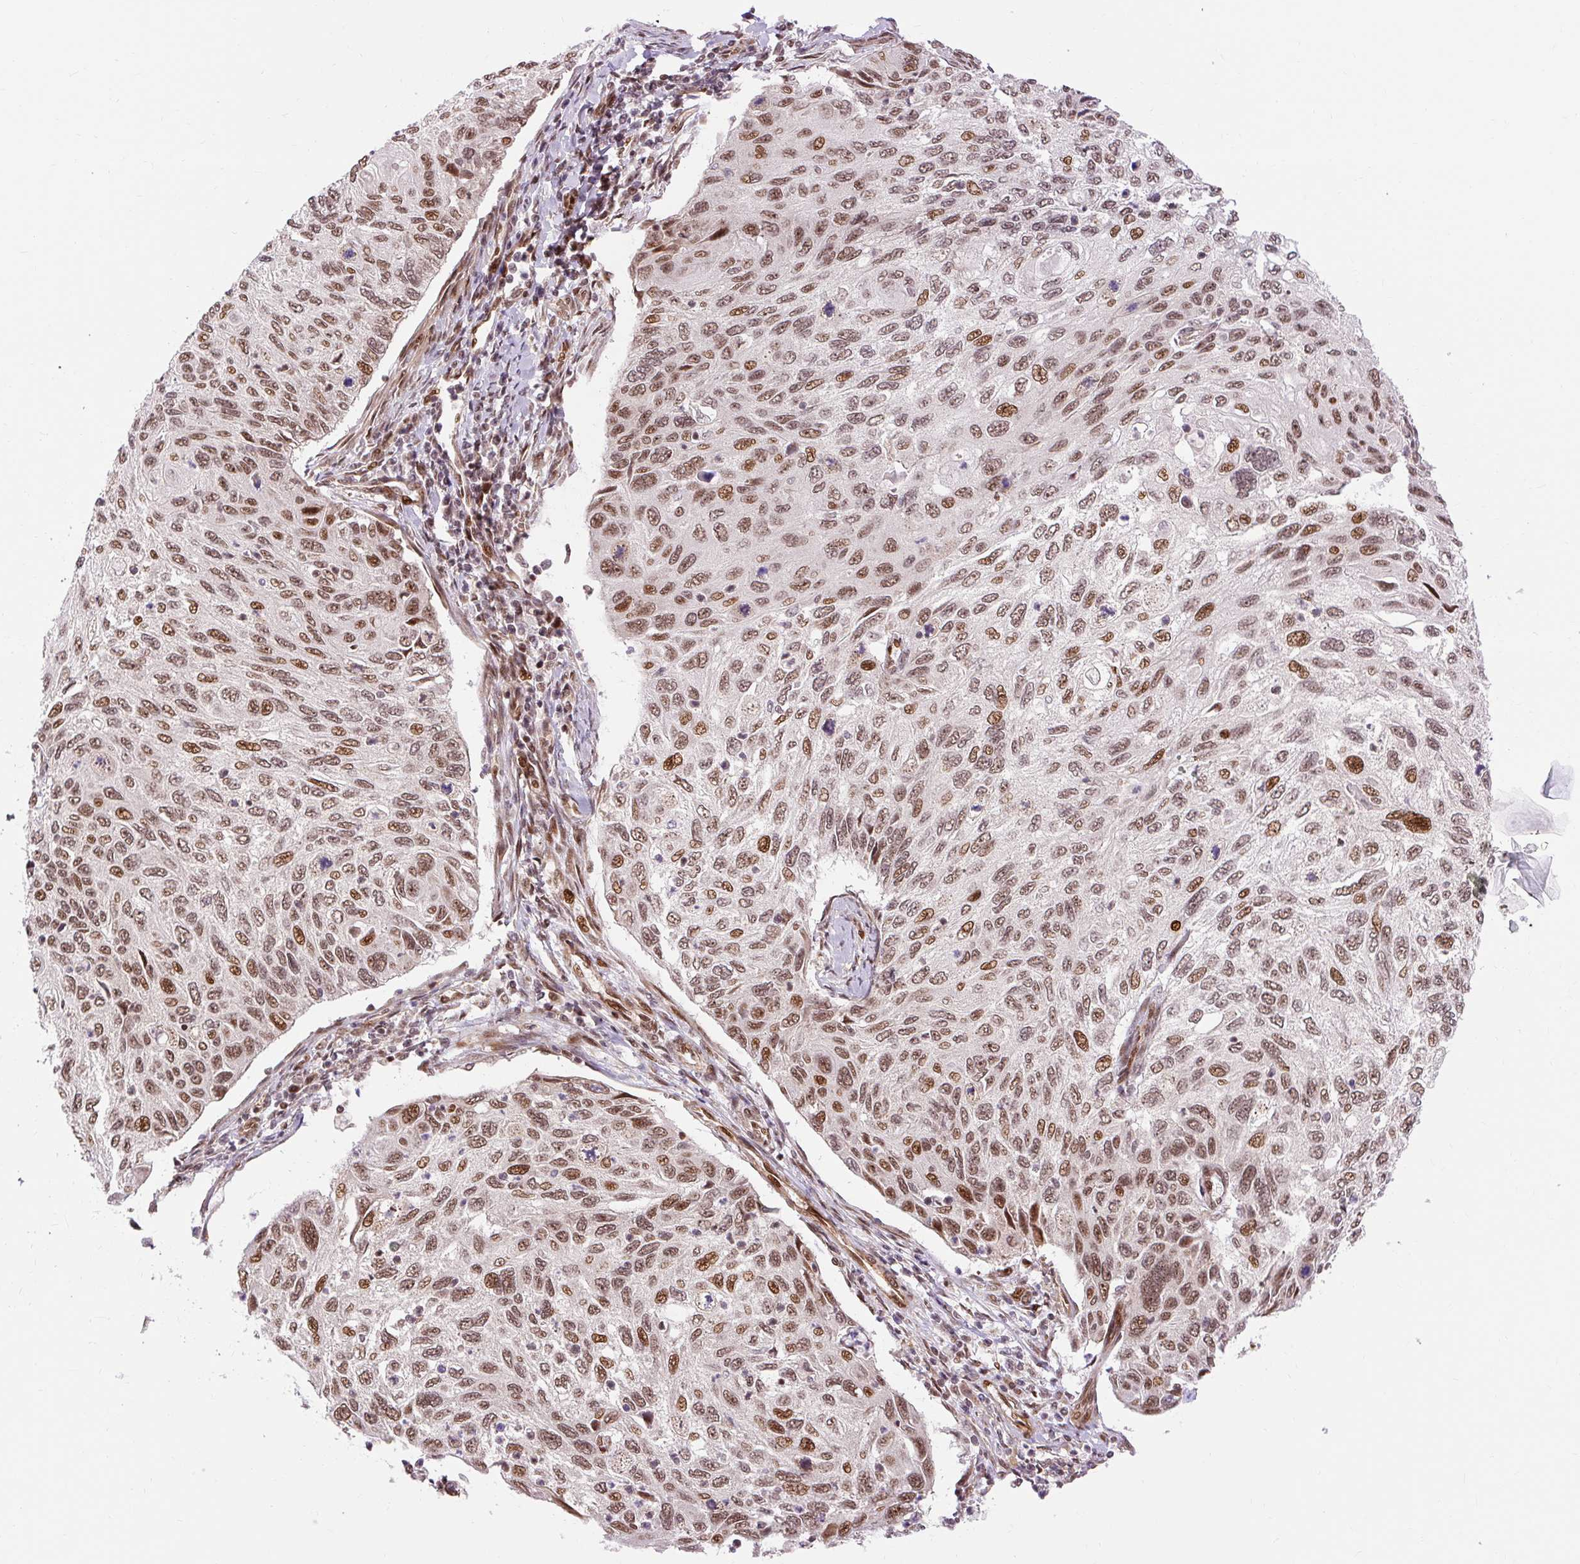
{"staining": {"intensity": "moderate", "quantity": ">75%", "location": "nuclear"}, "tissue": "cervical cancer", "cell_type": "Tumor cells", "image_type": "cancer", "snomed": [{"axis": "morphology", "description": "Squamous cell carcinoma, NOS"}, {"axis": "topography", "description": "Cervix"}], "caption": "Squamous cell carcinoma (cervical) stained for a protein (brown) reveals moderate nuclear positive positivity in about >75% of tumor cells.", "gene": "MECOM", "patient": {"sex": "female", "age": 70}}